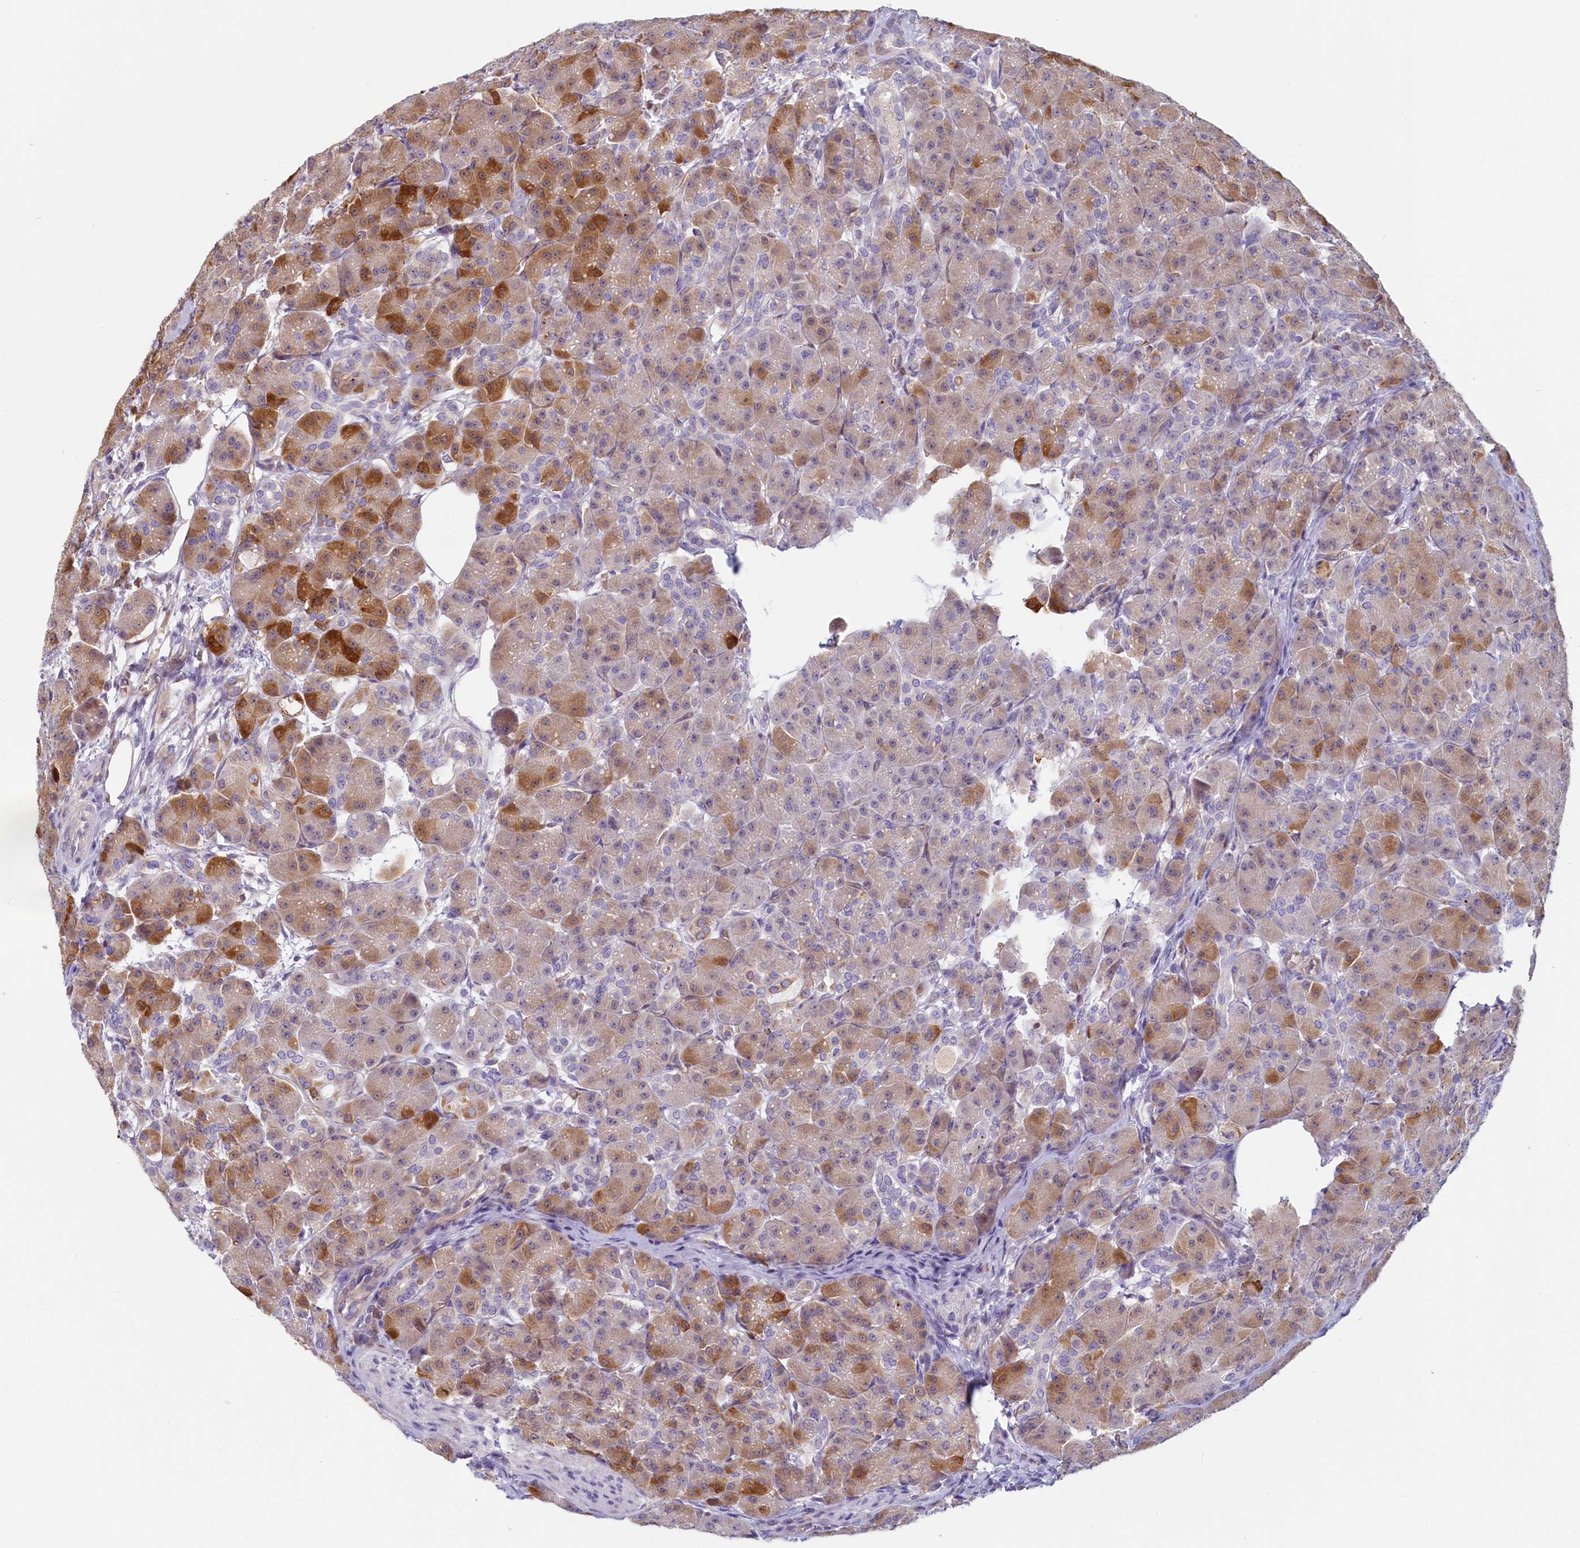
{"staining": {"intensity": "strong", "quantity": "<25%", "location": "cytoplasmic/membranous"}, "tissue": "pancreas", "cell_type": "Exocrine glandular cells", "image_type": "normal", "snomed": [{"axis": "morphology", "description": "Normal tissue, NOS"}, {"axis": "topography", "description": "Pancreas"}], "caption": "Immunohistochemistry micrograph of normal human pancreas stained for a protein (brown), which displays medium levels of strong cytoplasmic/membranous expression in about <25% of exocrine glandular cells.", "gene": "LMOD3", "patient": {"sex": "male", "age": 63}}